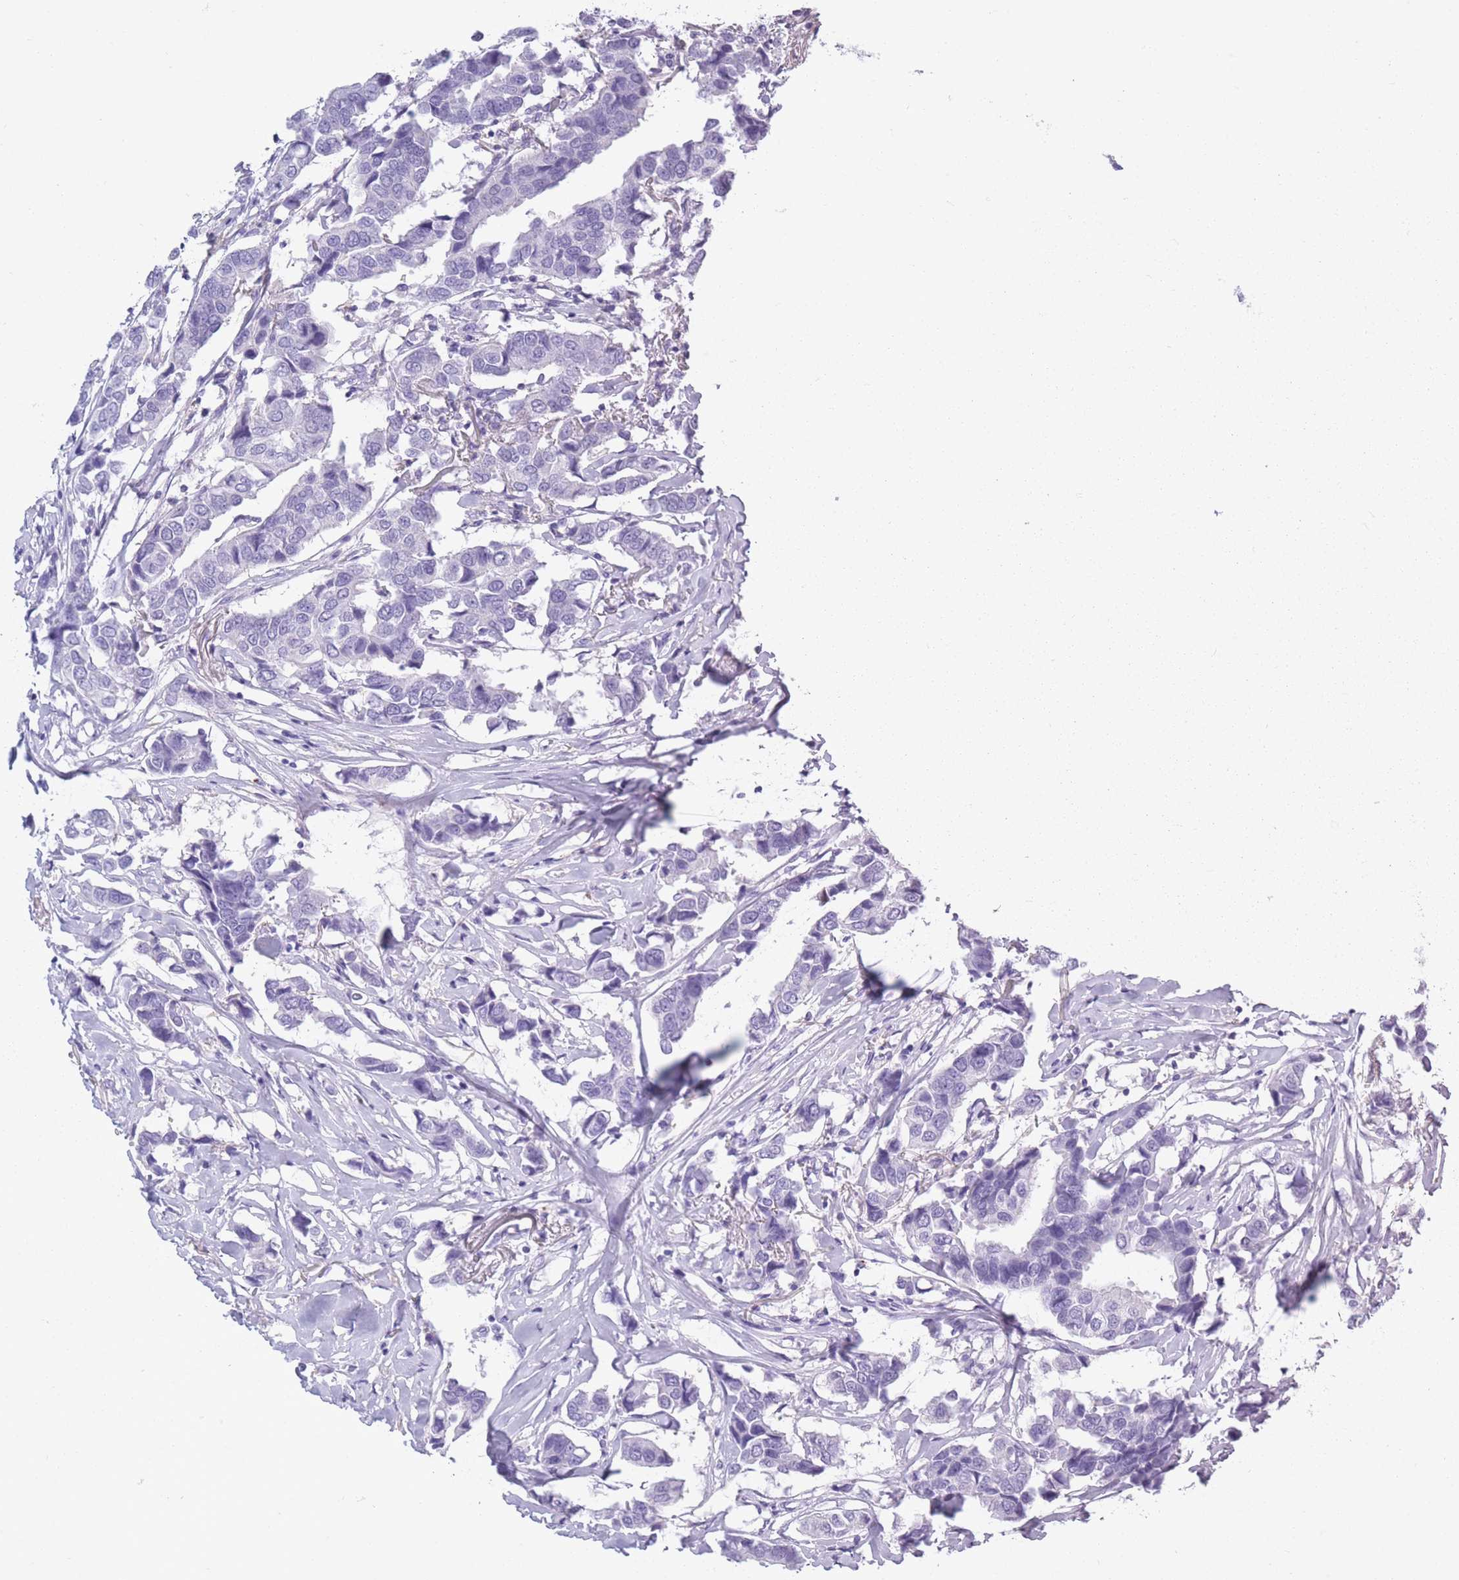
{"staining": {"intensity": "negative", "quantity": "none", "location": "none"}, "tissue": "breast cancer", "cell_type": "Tumor cells", "image_type": "cancer", "snomed": [{"axis": "morphology", "description": "Duct carcinoma"}, {"axis": "topography", "description": "Breast"}], "caption": "Breast cancer was stained to show a protein in brown. There is no significant staining in tumor cells. (Stains: DAB immunohistochemistry with hematoxylin counter stain, Microscopy: brightfield microscopy at high magnification).", "gene": "OR7C1", "patient": {"sex": "female", "age": 80}}